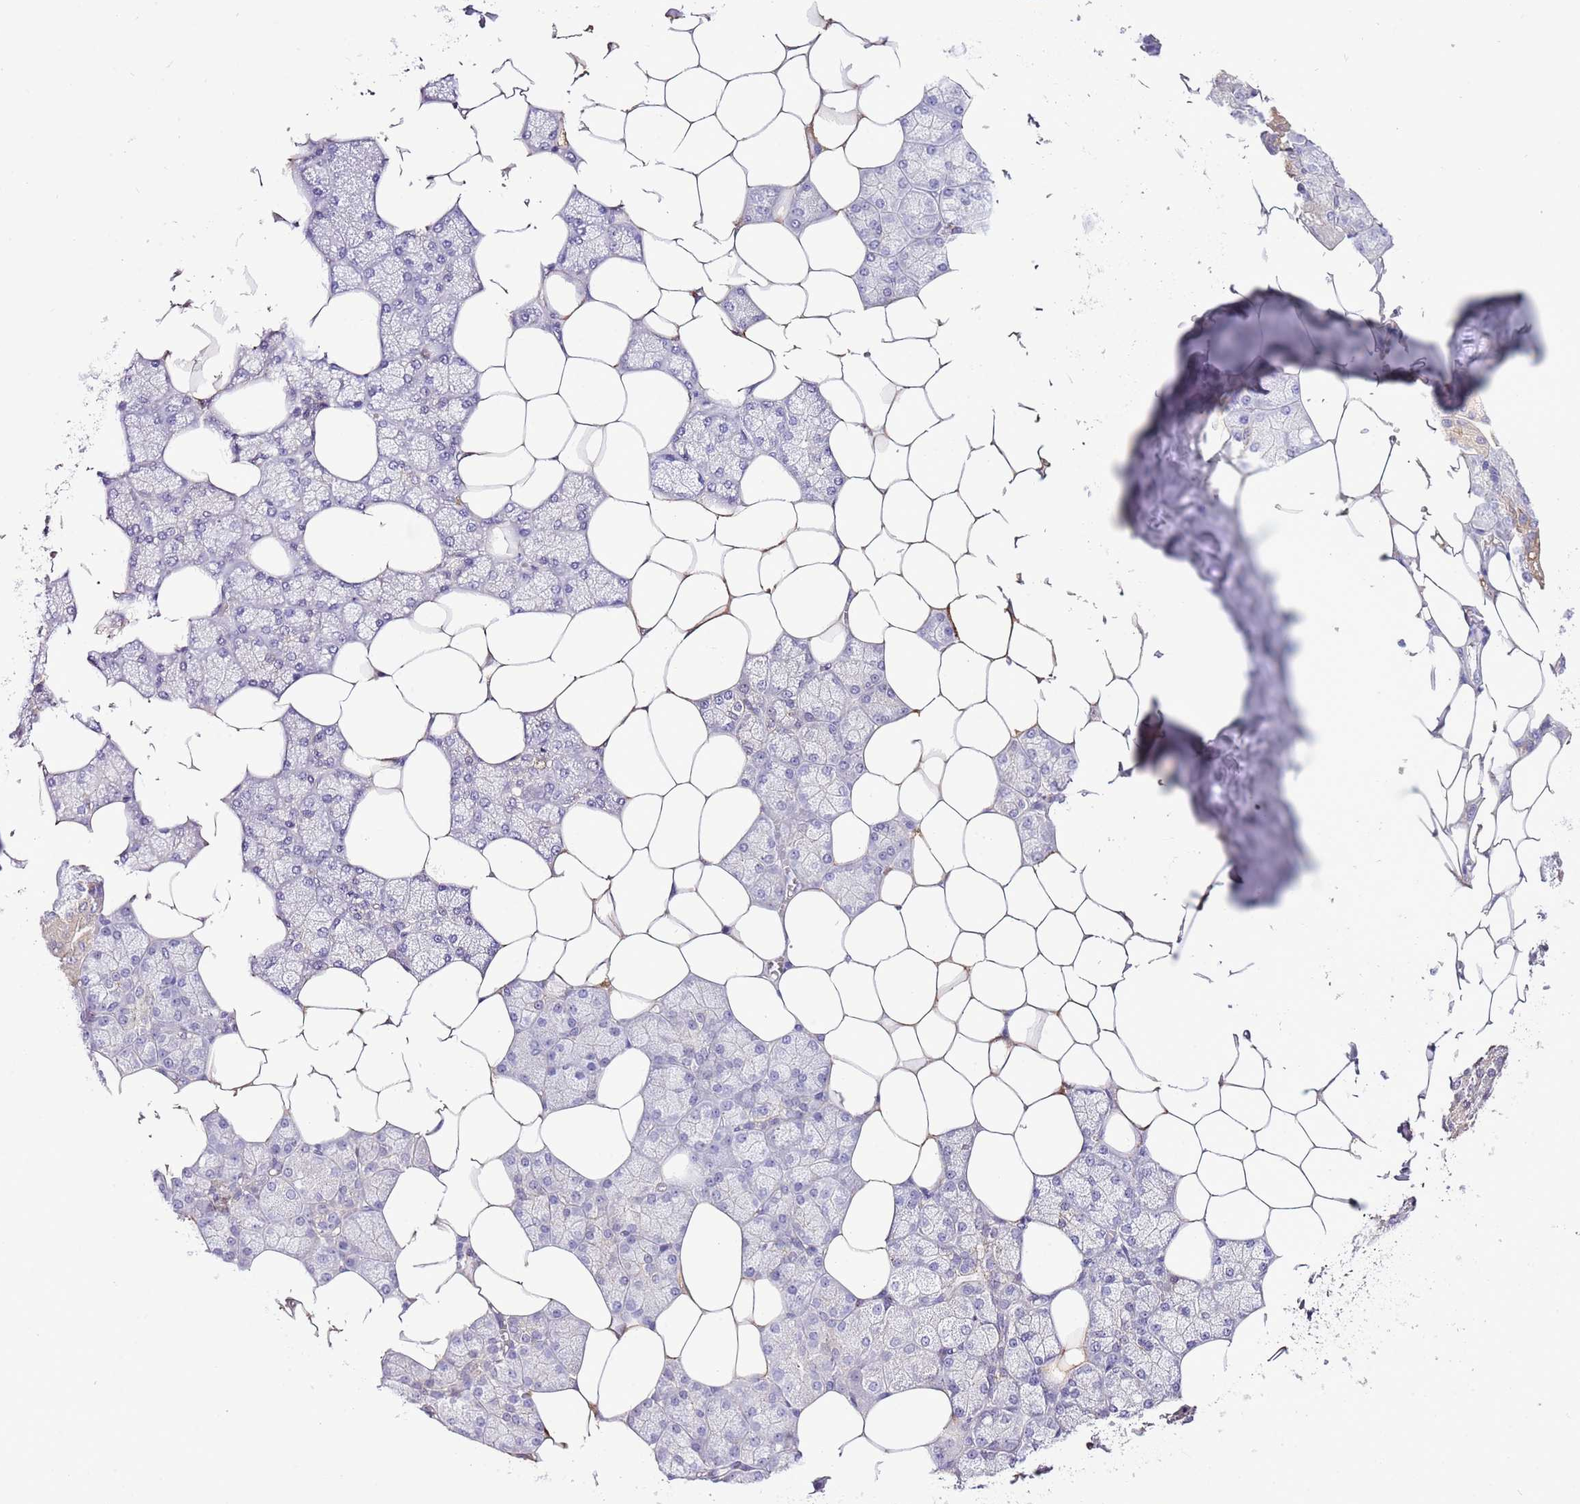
{"staining": {"intensity": "moderate", "quantity": "<25%", "location": "cytoplasmic/membranous"}, "tissue": "salivary gland", "cell_type": "Glandular cells", "image_type": "normal", "snomed": [{"axis": "morphology", "description": "Normal tissue, NOS"}, {"axis": "topography", "description": "Salivary gland"}], "caption": "Protein staining by IHC displays moderate cytoplasmic/membranous staining in approximately <25% of glandular cells in normal salivary gland. (DAB = brown stain, brightfield microscopy at high magnification).", "gene": "PRR32", "patient": {"sex": "male", "age": 62}}